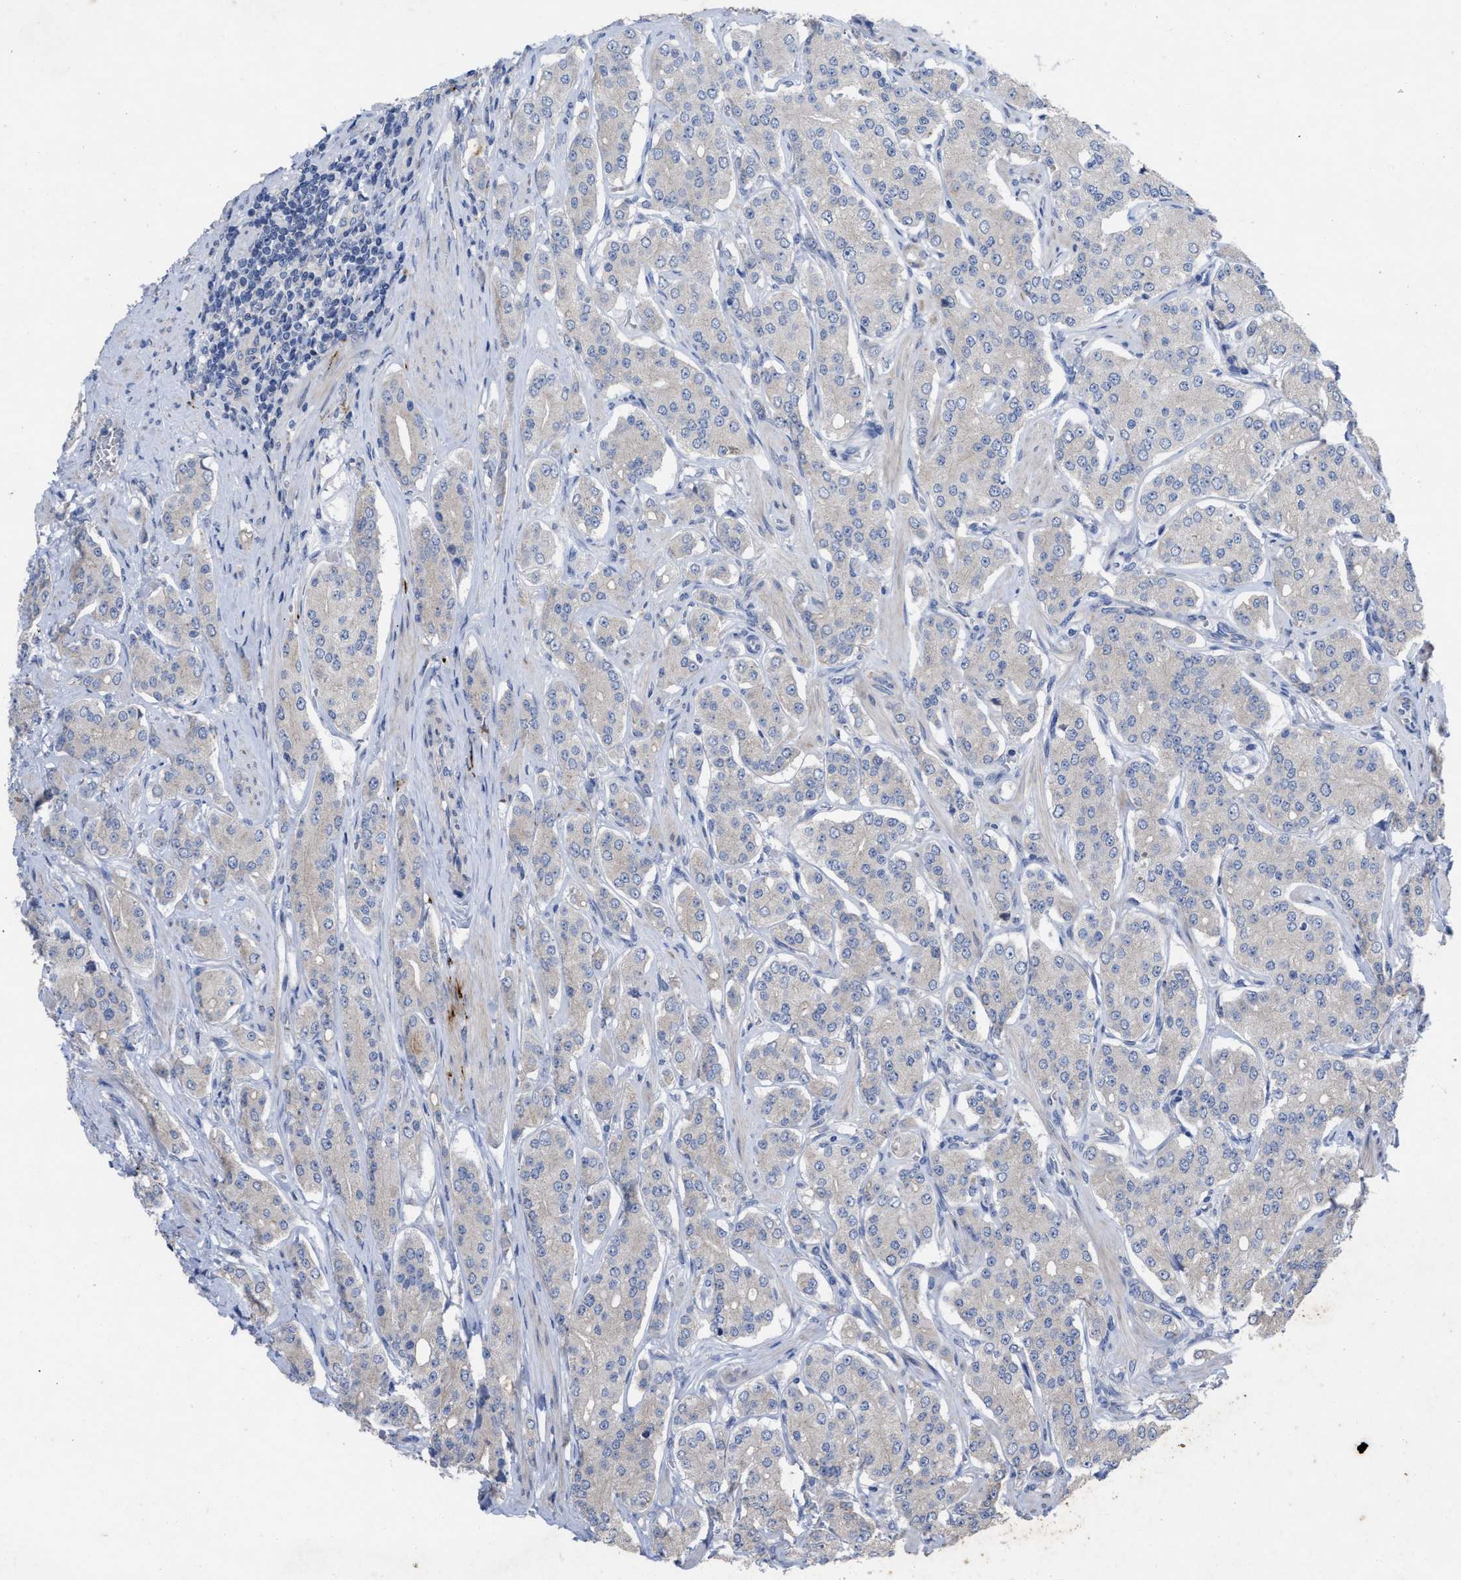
{"staining": {"intensity": "weak", "quantity": "25%-75%", "location": "cytoplasmic/membranous"}, "tissue": "prostate cancer", "cell_type": "Tumor cells", "image_type": "cancer", "snomed": [{"axis": "morphology", "description": "Adenocarcinoma, Low grade"}, {"axis": "topography", "description": "Prostate"}], "caption": "About 25%-75% of tumor cells in human low-grade adenocarcinoma (prostate) show weak cytoplasmic/membranous protein expression as visualized by brown immunohistochemical staining.", "gene": "VIP", "patient": {"sex": "male", "age": 69}}